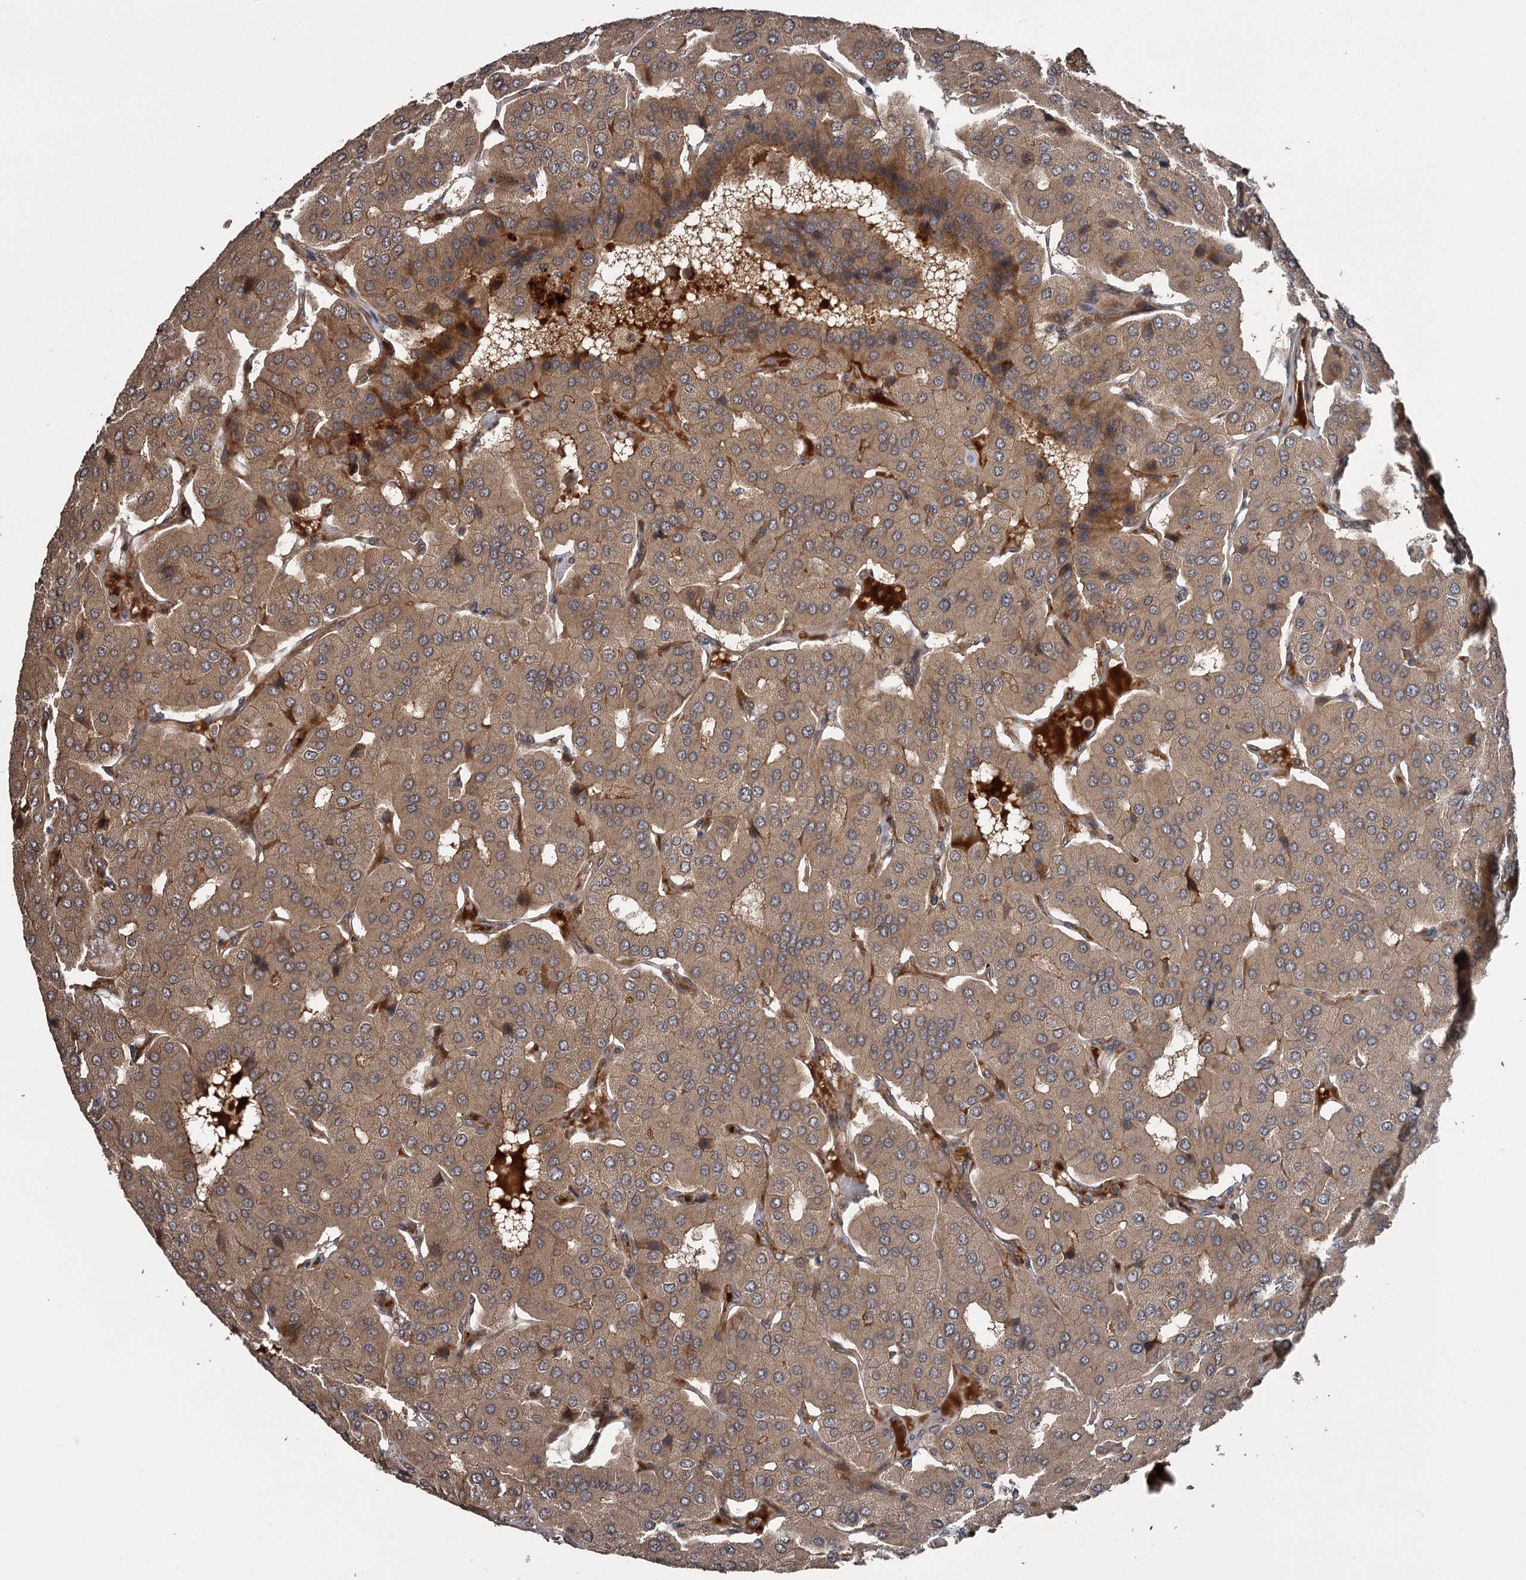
{"staining": {"intensity": "moderate", "quantity": ">75%", "location": "cytoplasmic/membranous"}, "tissue": "parathyroid gland", "cell_type": "Glandular cells", "image_type": "normal", "snomed": [{"axis": "morphology", "description": "Normal tissue, NOS"}, {"axis": "morphology", "description": "Adenoma, NOS"}, {"axis": "topography", "description": "Parathyroid gland"}], "caption": "Approximately >75% of glandular cells in normal parathyroid gland show moderate cytoplasmic/membranous protein staining as visualized by brown immunohistochemical staining.", "gene": "RAB21", "patient": {"sex": "female", "age": 86}}